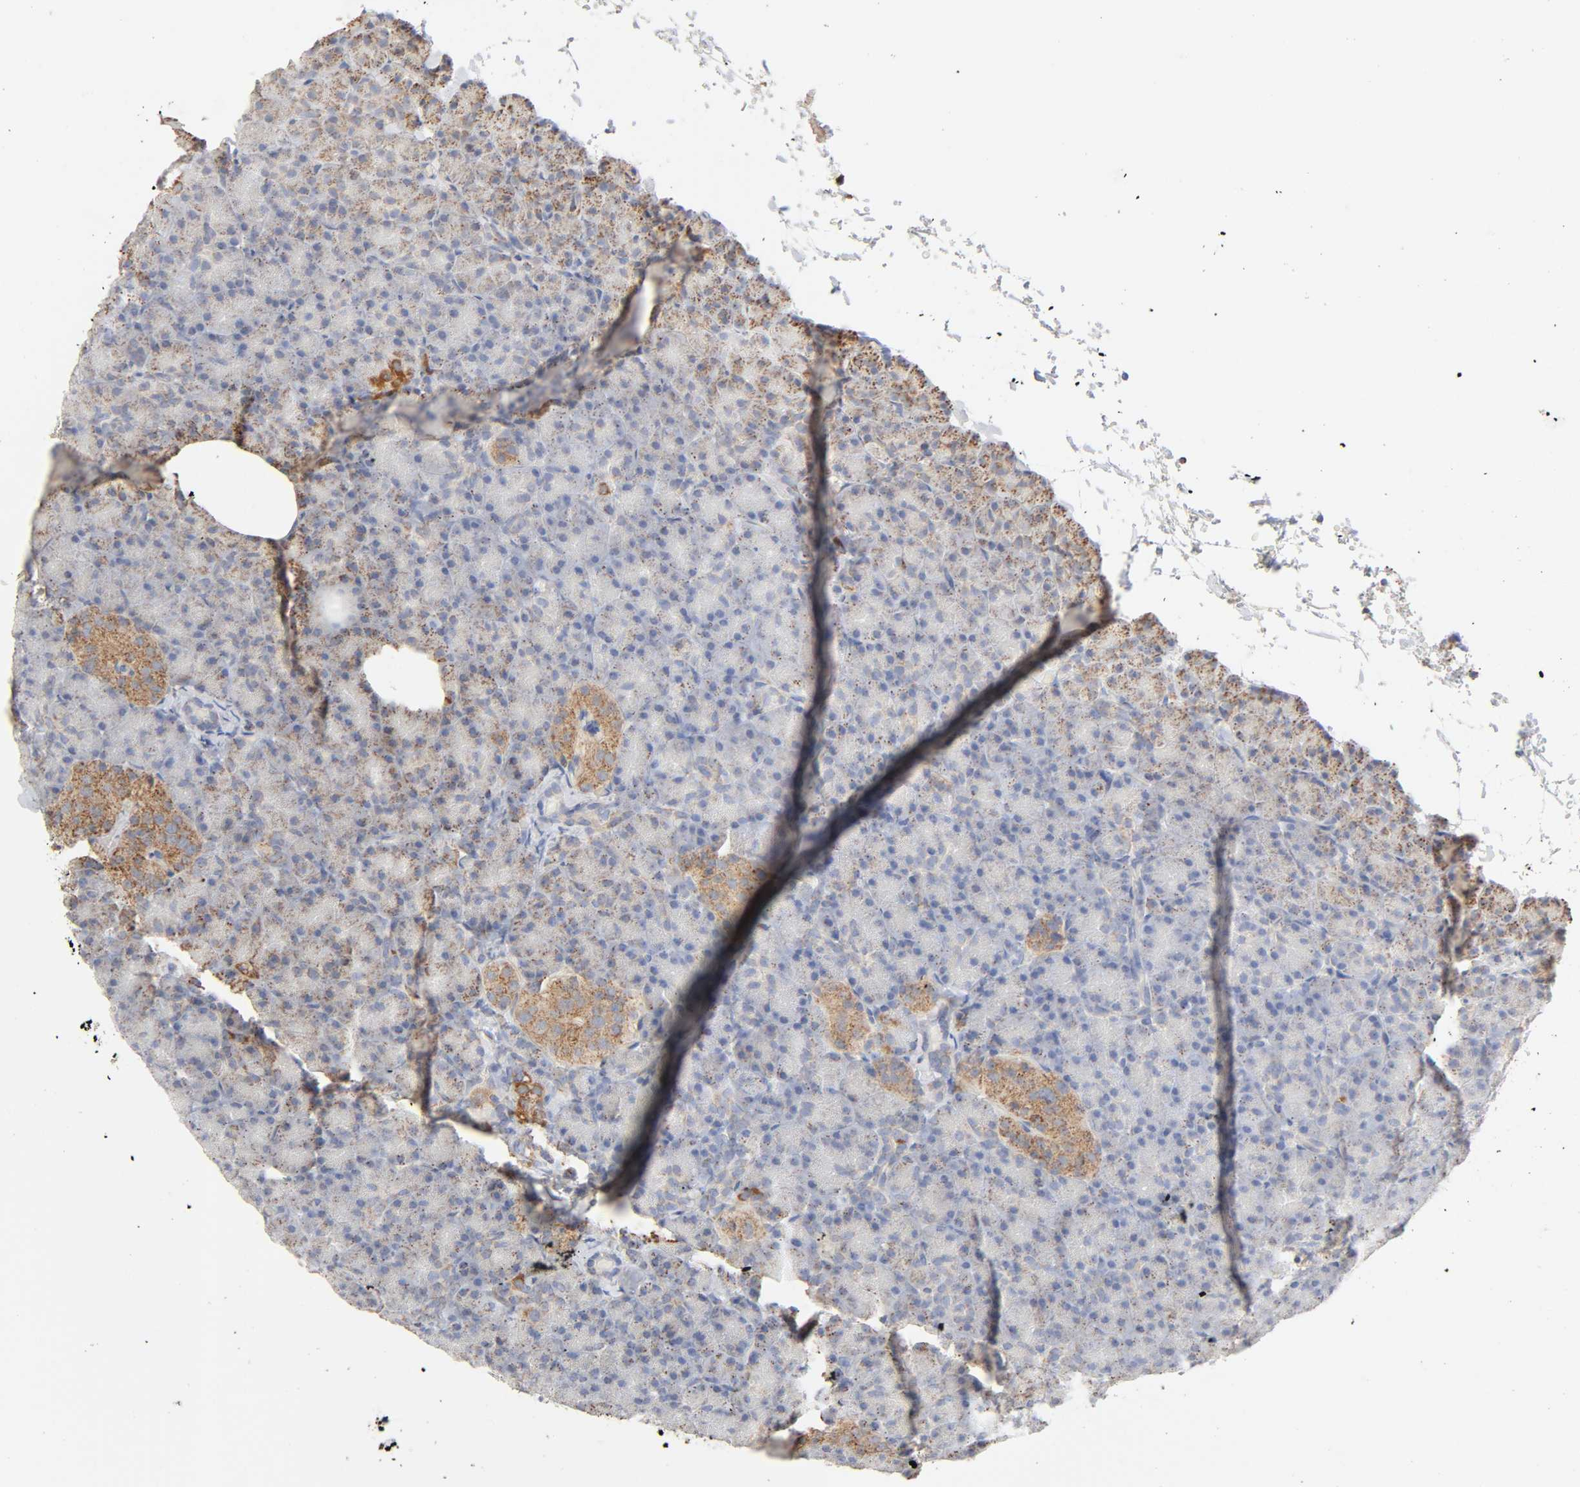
{"staining": {"intensity": "moderate", "quantity": "25%-75%", "location": "cytoplasmic/membranous"}, "tissue": "pancreas", "cell_type": "Exocrine glandular cells", "image_type": "normal", "snomed": [{"axis": "morphology", "description": "Normal tissue, NOS"}, {"axis": "topography", "description": "Pancreas"}], "caption": "A brown stain shows moderate cytoplasmic/membranous expression of a protein in exocrine glandular cells of benign human pancreas.", "gene": "SYT16", "patient": {"sex": "female", "age": 43}}